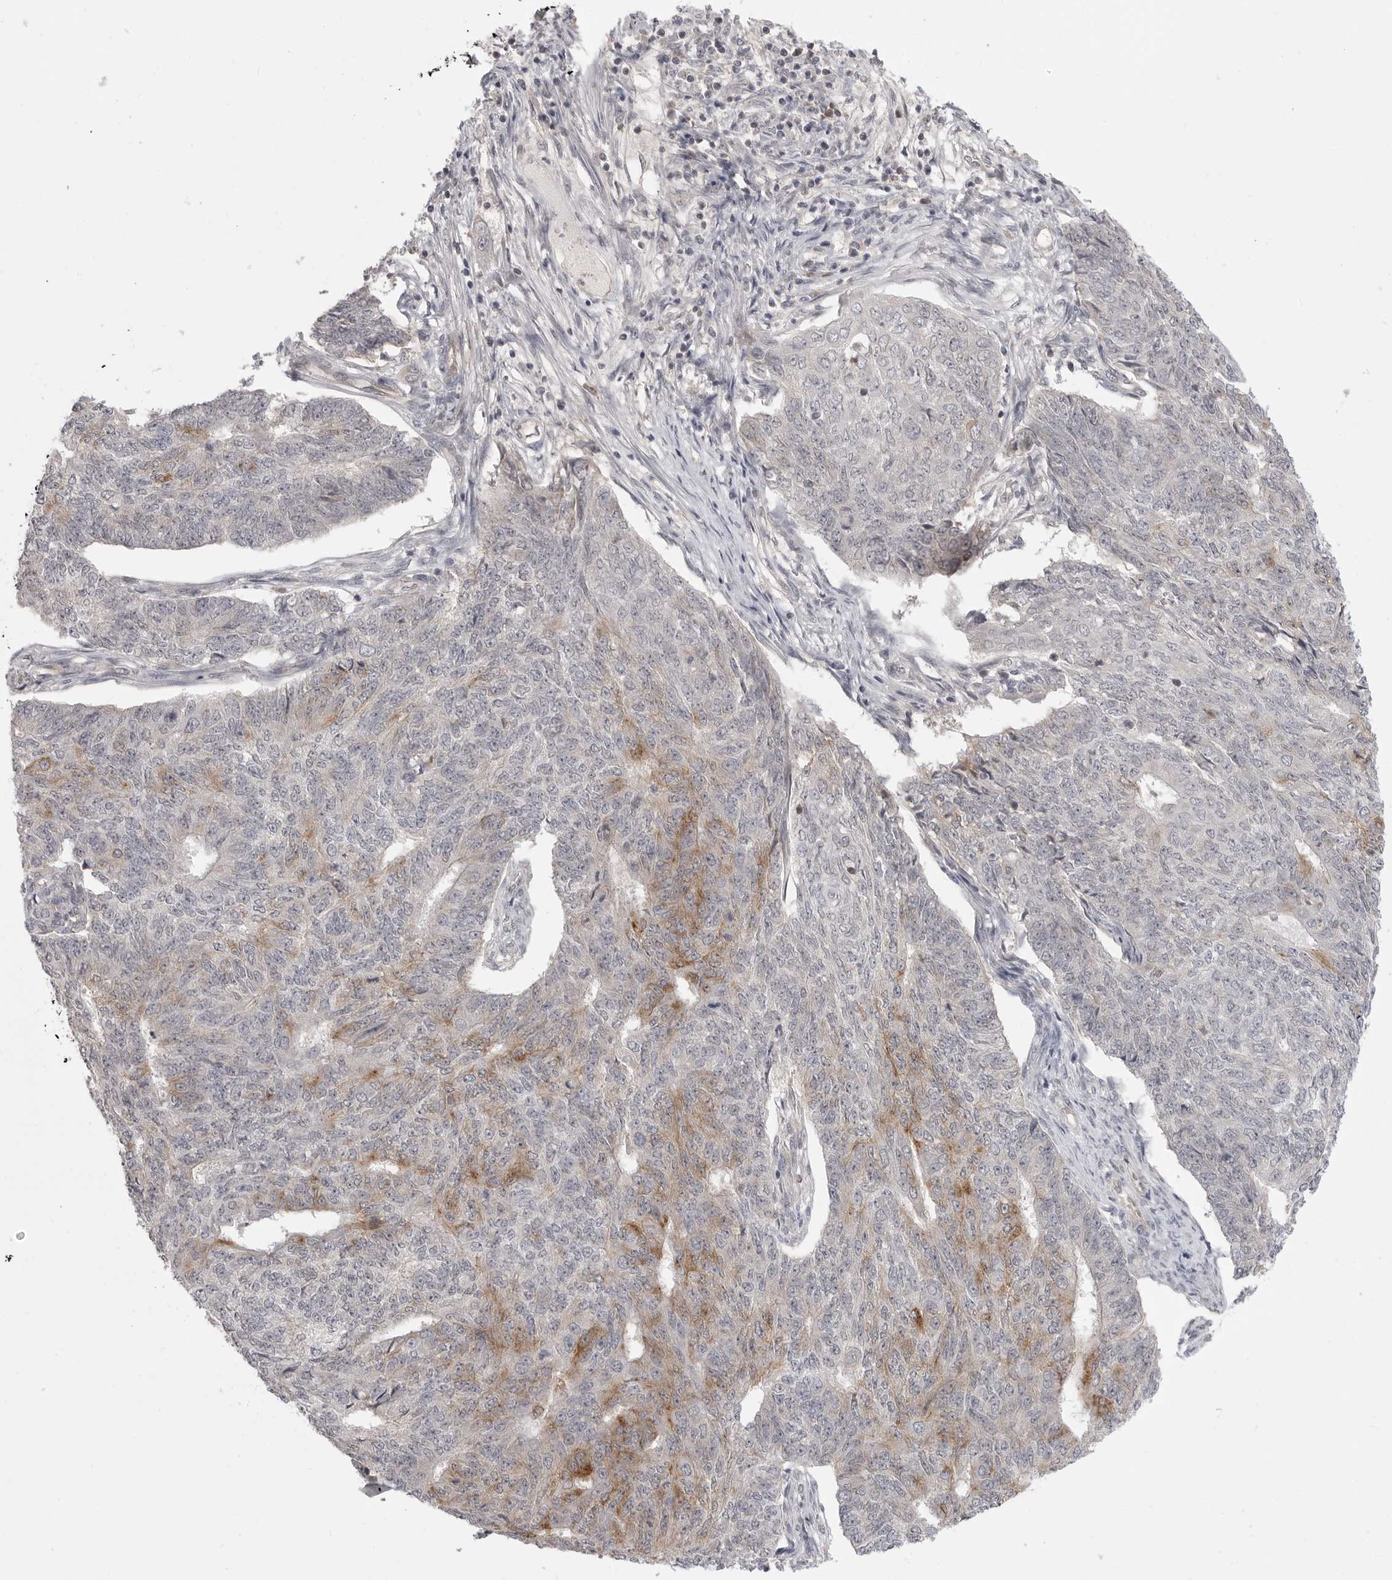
{"staining": {"intensity": "moderate", "quantity": "<25%", "location": "cytoplasmic/membranous"}, "tissue": "endometrial cancer", "cell_type": "Tumor cells", "image_type": "cancer", "snomed": [{"axis": "morphology", "description": "Adenocarcinoma, NOS"}, {"axis": "topography", "description": "Endometrium"}], "caption": "Adenocarcinoma (endometrial) stained for a protein displays moderate cytoplasmic/membranous positivity in tumor cells.", "gene": "IFNGR1", "patient": {"sex": "female", "age": 32}}